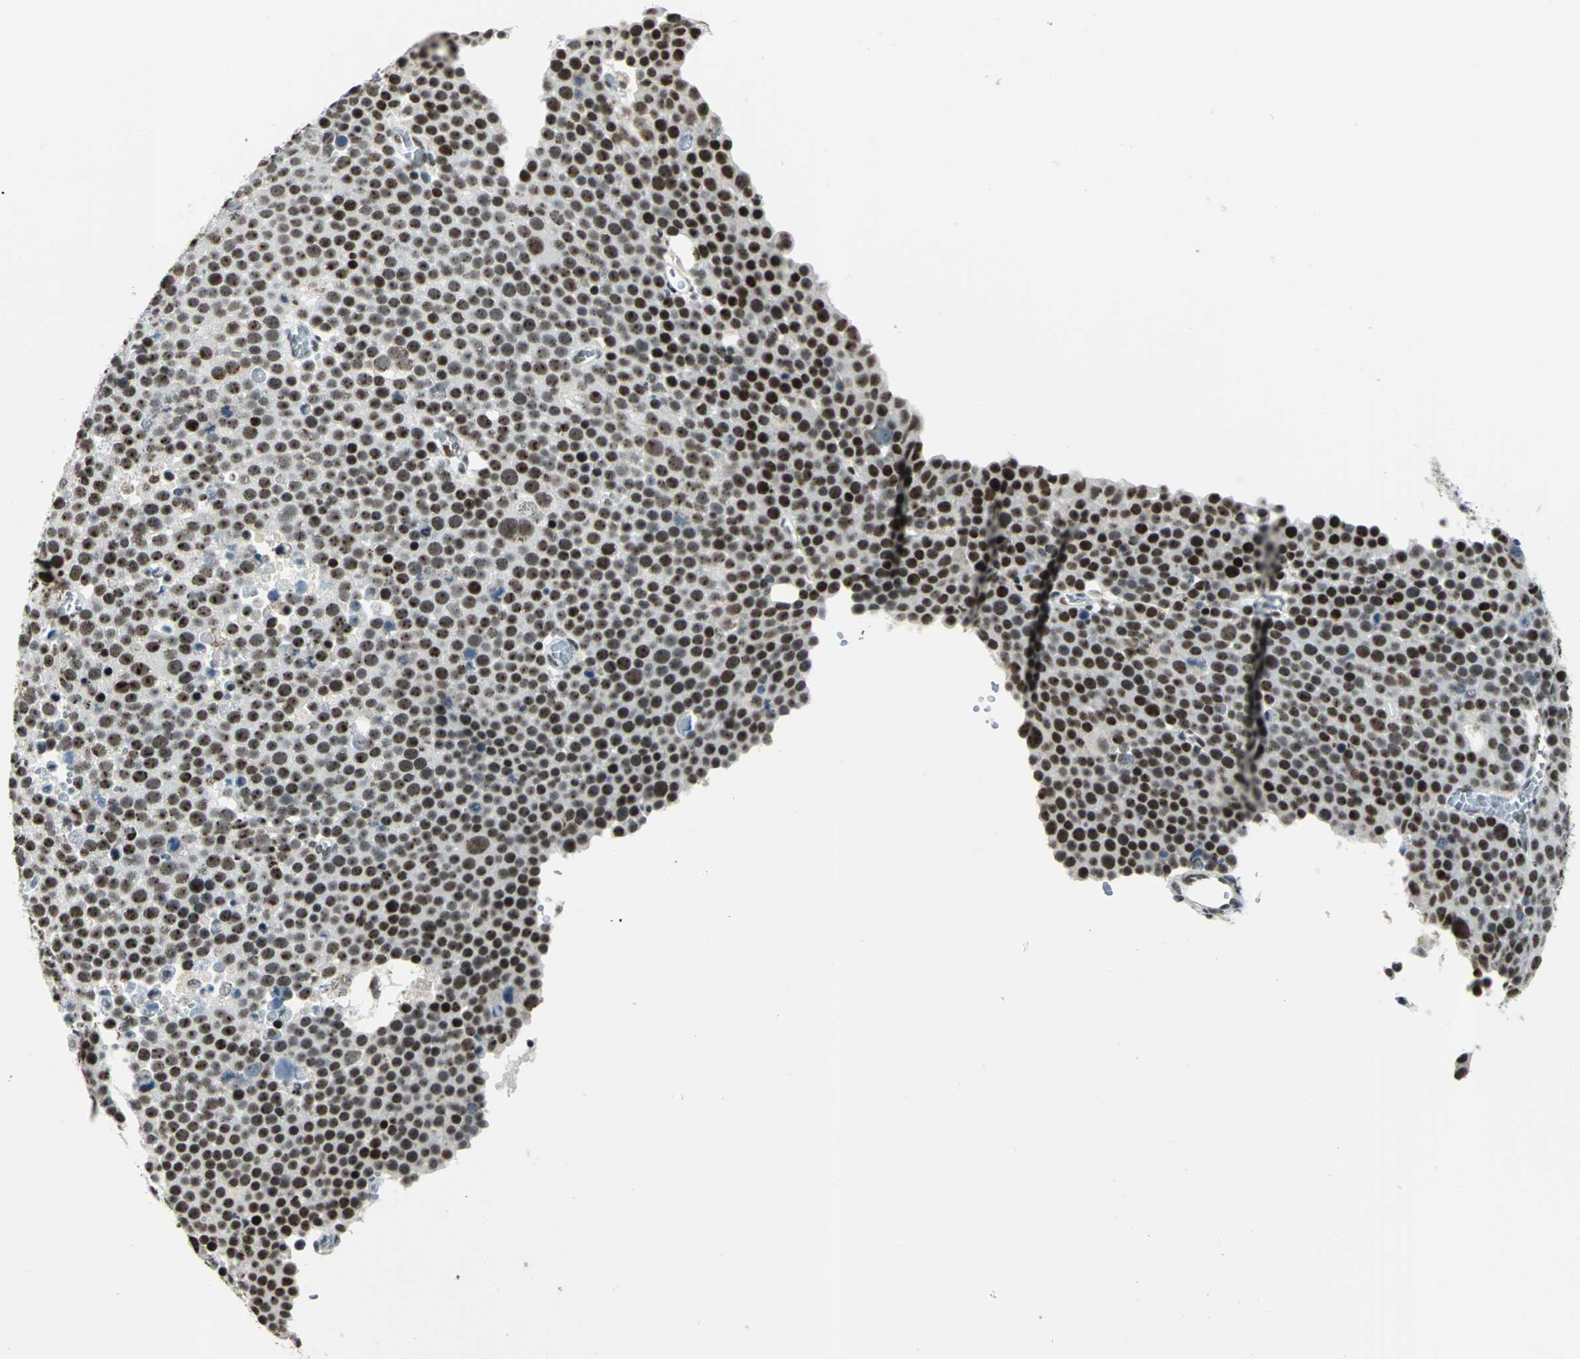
{"staining": {"intensity": "strong", "quantity": ">75%", "location": "nuclear"}, "tissue": "testis cancer", "cell_type": "Tumor cells", "image_type": "cancer", "snomed": [{"axis": "morphology", "description": "Seminoma, NOS"}, {"axis": "topography", "description": "Testis"}], "caption": "Testis seminoma tissue exhibits strong nuclear expression in approximately >75% of tumor cells, visualized by immunohistochemistry.", "gene": "KAT6B", "patient": {"sex": "male", "age": 71}}